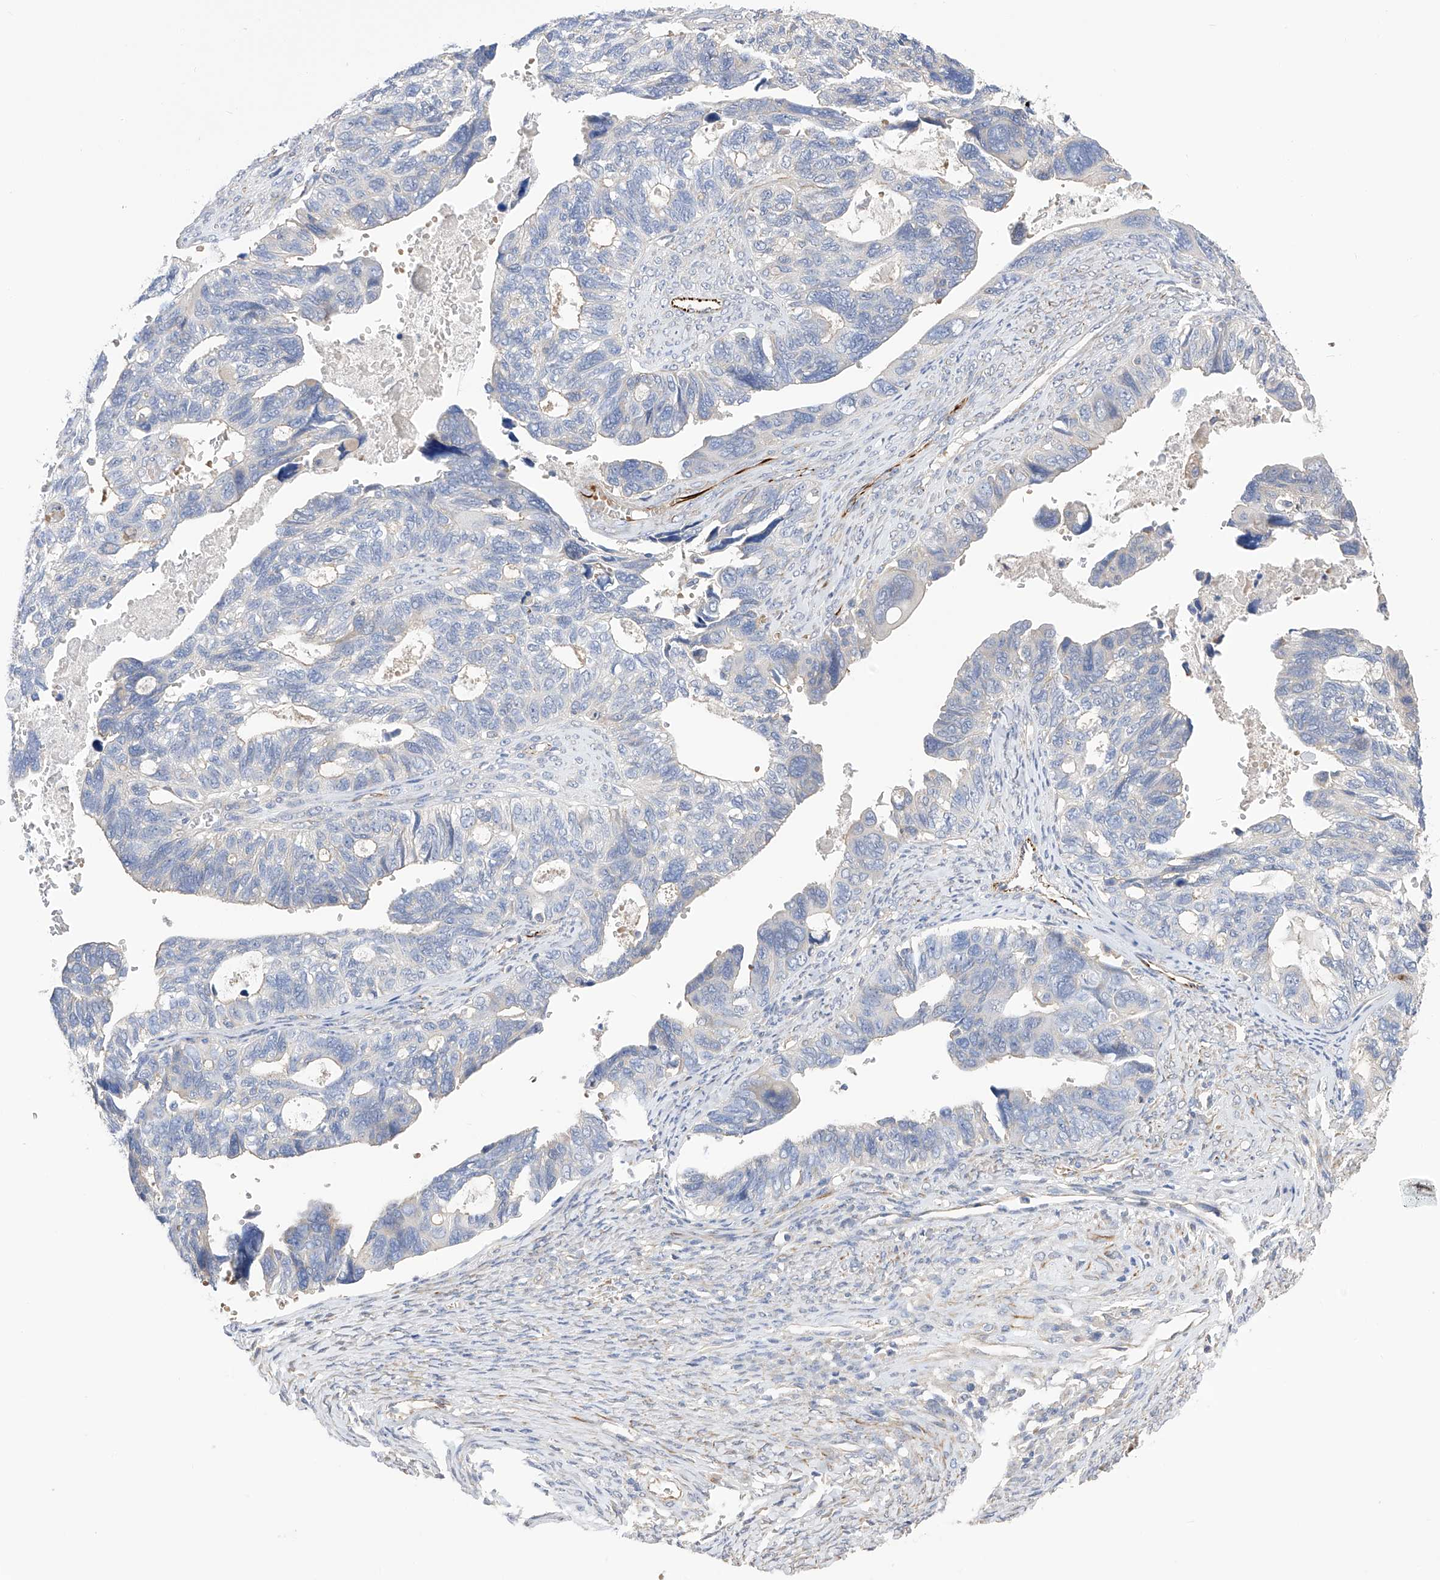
{"staining": {"intensity": "negative", "quantity": "none", "location": "none"}, "tissue": "ovarian cancer", "cell_type": "Tumor cells", "image_type": "cancer", "snomed": [{"axis": "morphology", "description": "Cystadenocarcinoma, serous, NOS"}, {"axis": "topography", "description": "Ovary"}], "caption": "There is no significant positivity in tumor cells of ovarian cancer.", "gene": "NFATC4", "patient": {"sex": "female", "age": 79}}